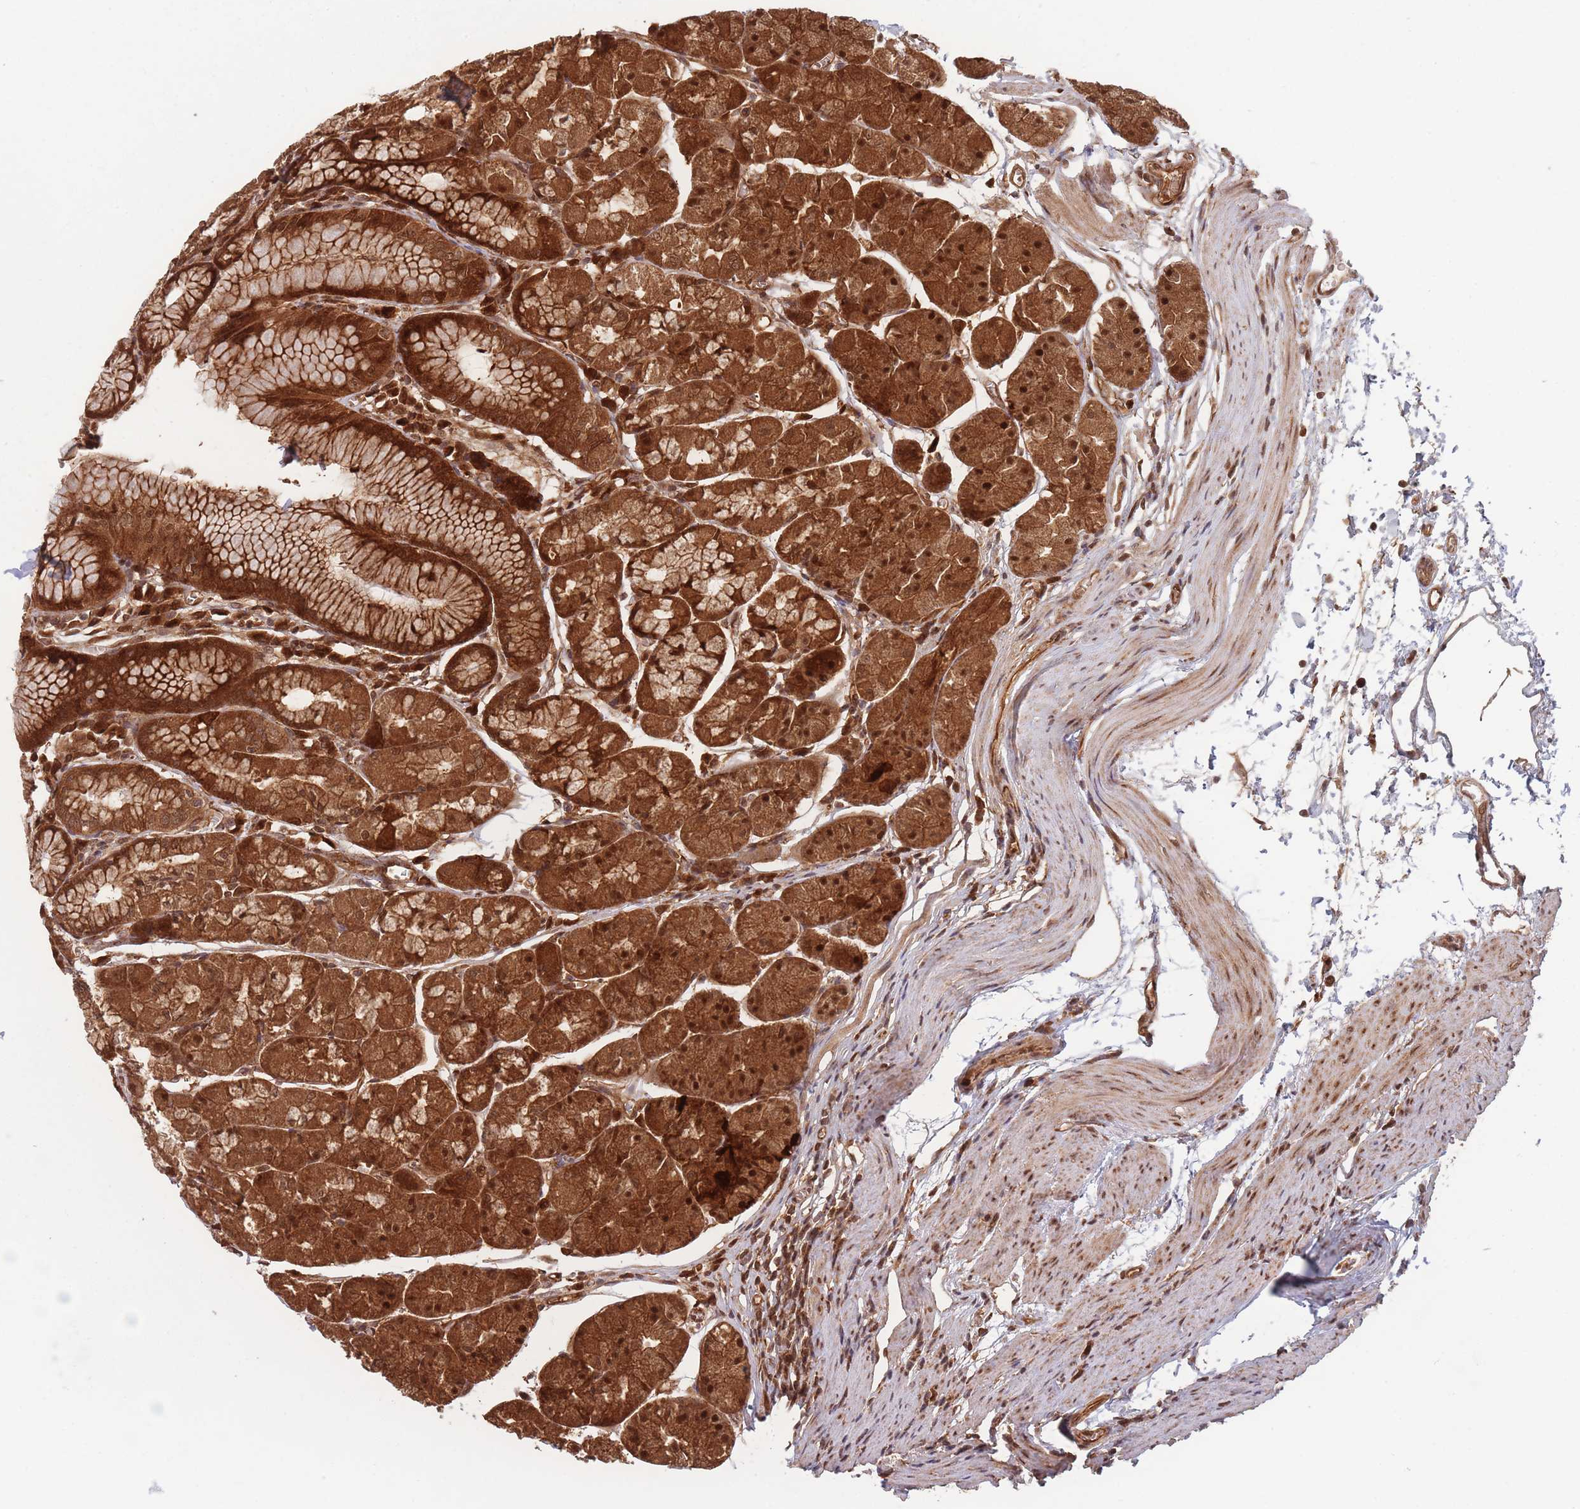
{"staining": {"intensity": "strong", "quantity": ">75%", "location": "cytoplasmic/membranous,nuclear"}, "tissue": "stomach", "cell_type": "Glandular cells", "image_type": "normal", "snomed": [{"axis": "morphology", "description": "Normal tissue, NOS"}, {"axis": "topography", "description": "Stomach"}], "caption": "Glandular cells display high levels of strong cytoplasmic/membranous,nuclear expression in approximately >75% of cells in benign stomach. The protein is stained brown, and the nuclei are stained in blue (DAB IHC with brightfield microscopy, high magnification).", "gene": "PODXL2", "patient": {"sex": "male", "age": 55}}